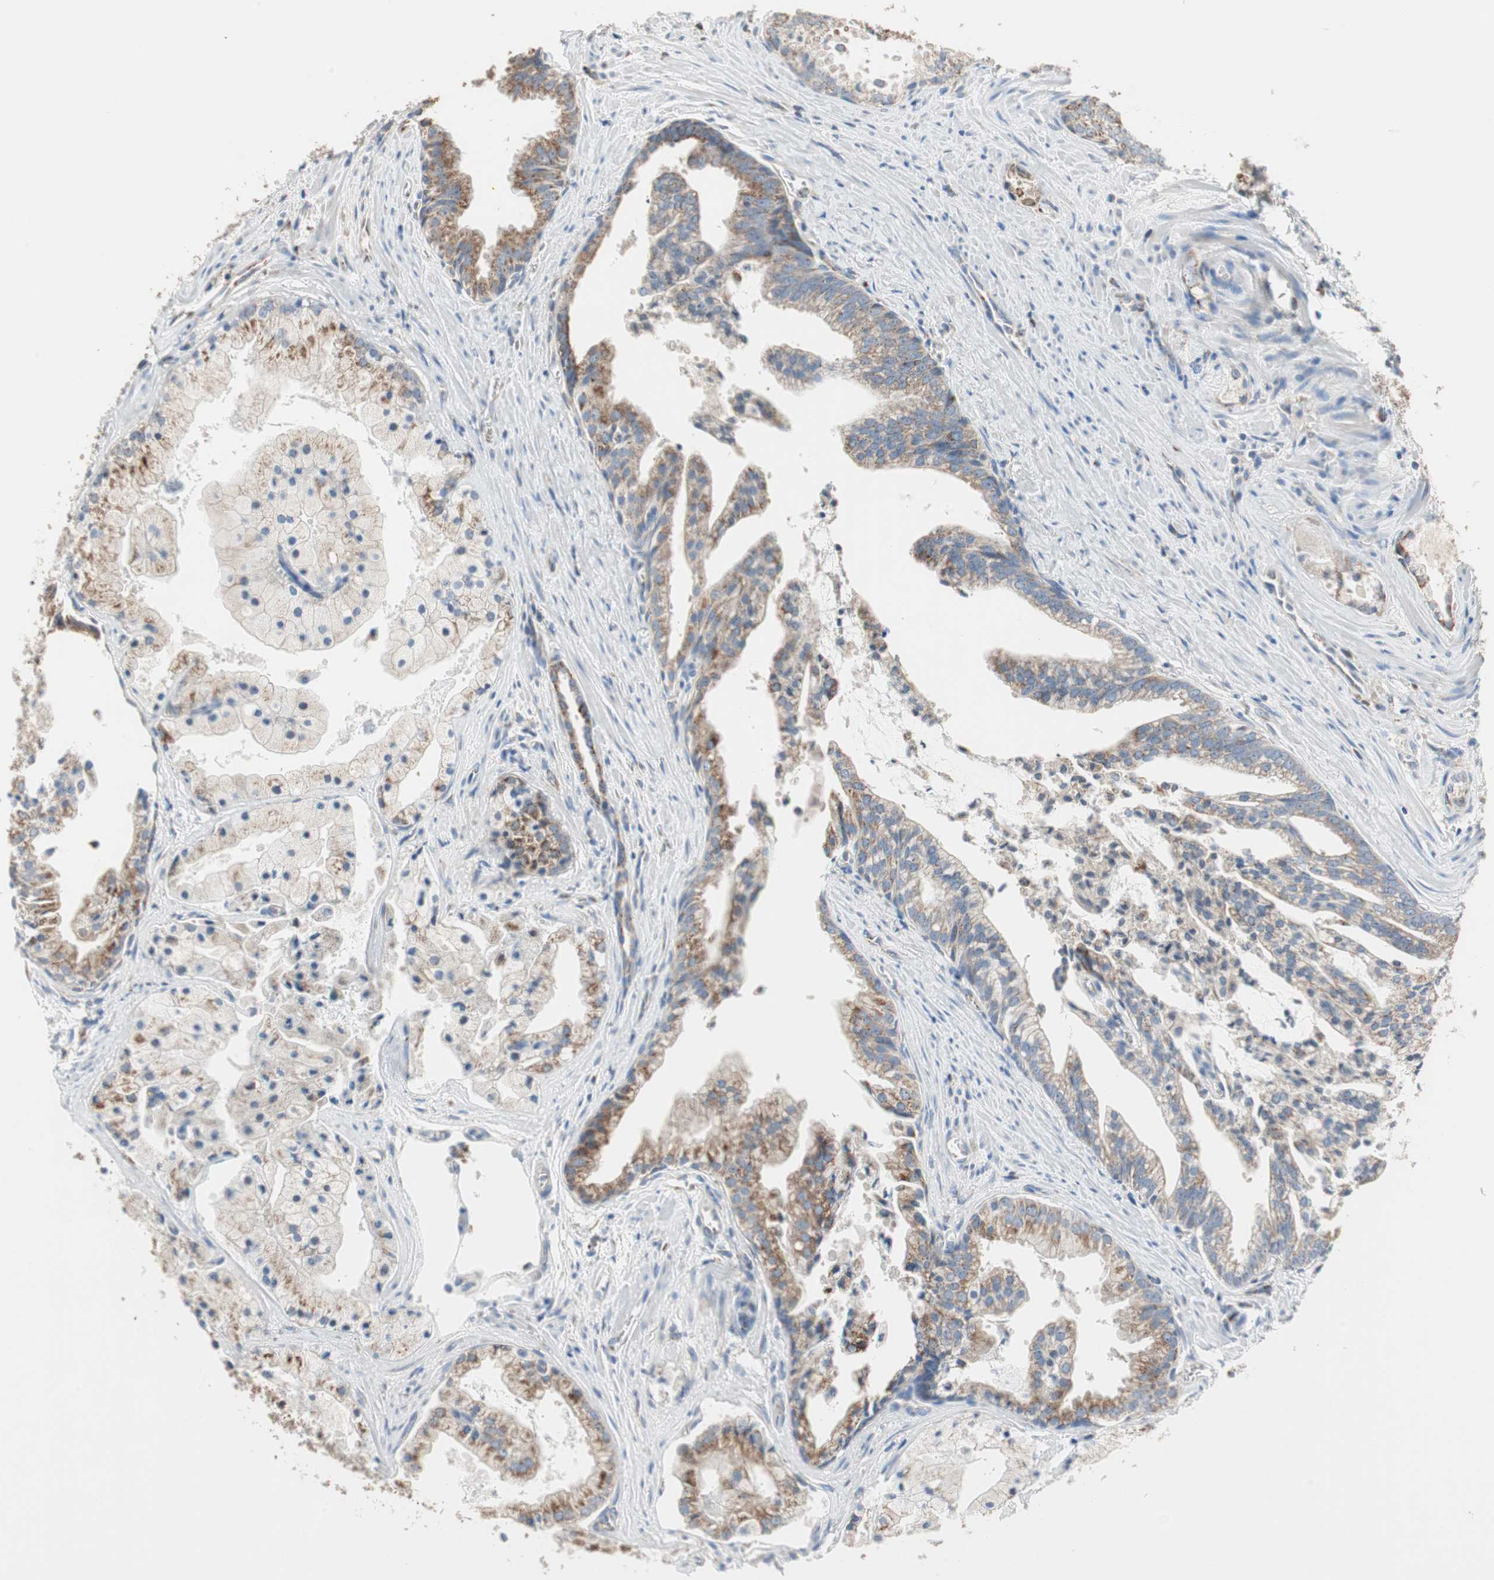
{"staining": {"intensity": "moderate", "quantity": ">75%", "location": "cytoplasmic/membranous"}, "tissue": "prostate cancer", "cell_type": "Tumor cells", "image_type": "cancer", "snomed": [{"axis": "morphology", "description": "Adenocarcinoma, High grade"}, {"axis": "topography", "description": "Prostate"}], "caption": "Approximately >75% of tumor cells in human prostate cancer display moderate cytoplasmic/membranous protein expression as visualized by brown immunohistochemical staining.", "gene": "TST", "patient": {"sex": "male", "age": 67}}